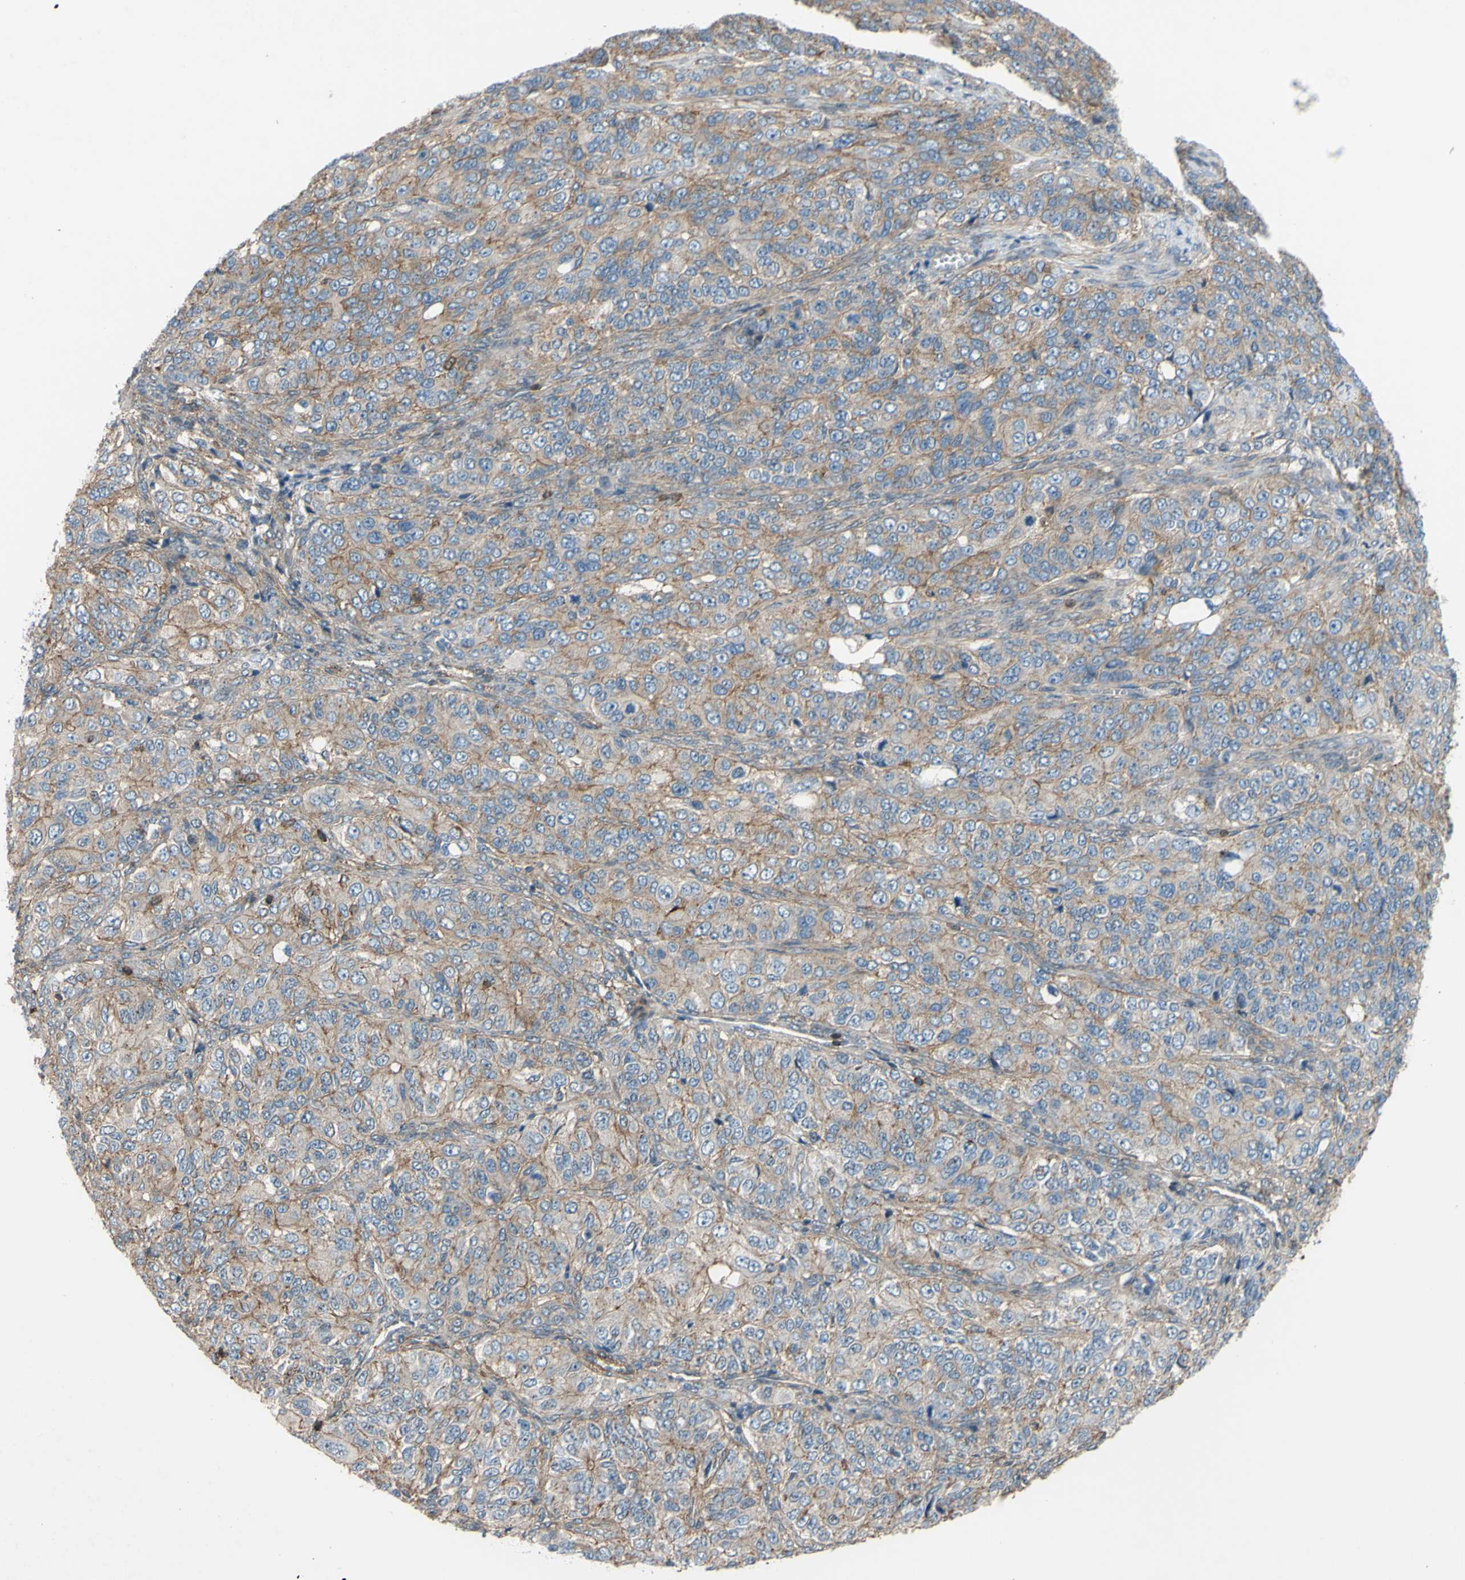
{"staining": {"intensity": "weak", "quantity": ">75%", "location": "cytoplasmic/membranous"}, "tissue": "ovarian cancer", "cell_type": "Tumor cells", "image_type": "cancer", "snomed": [{"axis": "morphology", "description": "Carcinoma, endometroid"}, {"axis": "topography", "description": "Ovary"}], "caption": "Immunohistochemical staining of human ovarian cancer (endometroid carcinoma) exhibits weak cytoplasmic/membranous protein positivity in about >75% of tumor cells. (Brightfield microscopy of DAB IHC at high magnification).", "gene": "ADD3", "patient": {"sex": "female", "age": 51}}